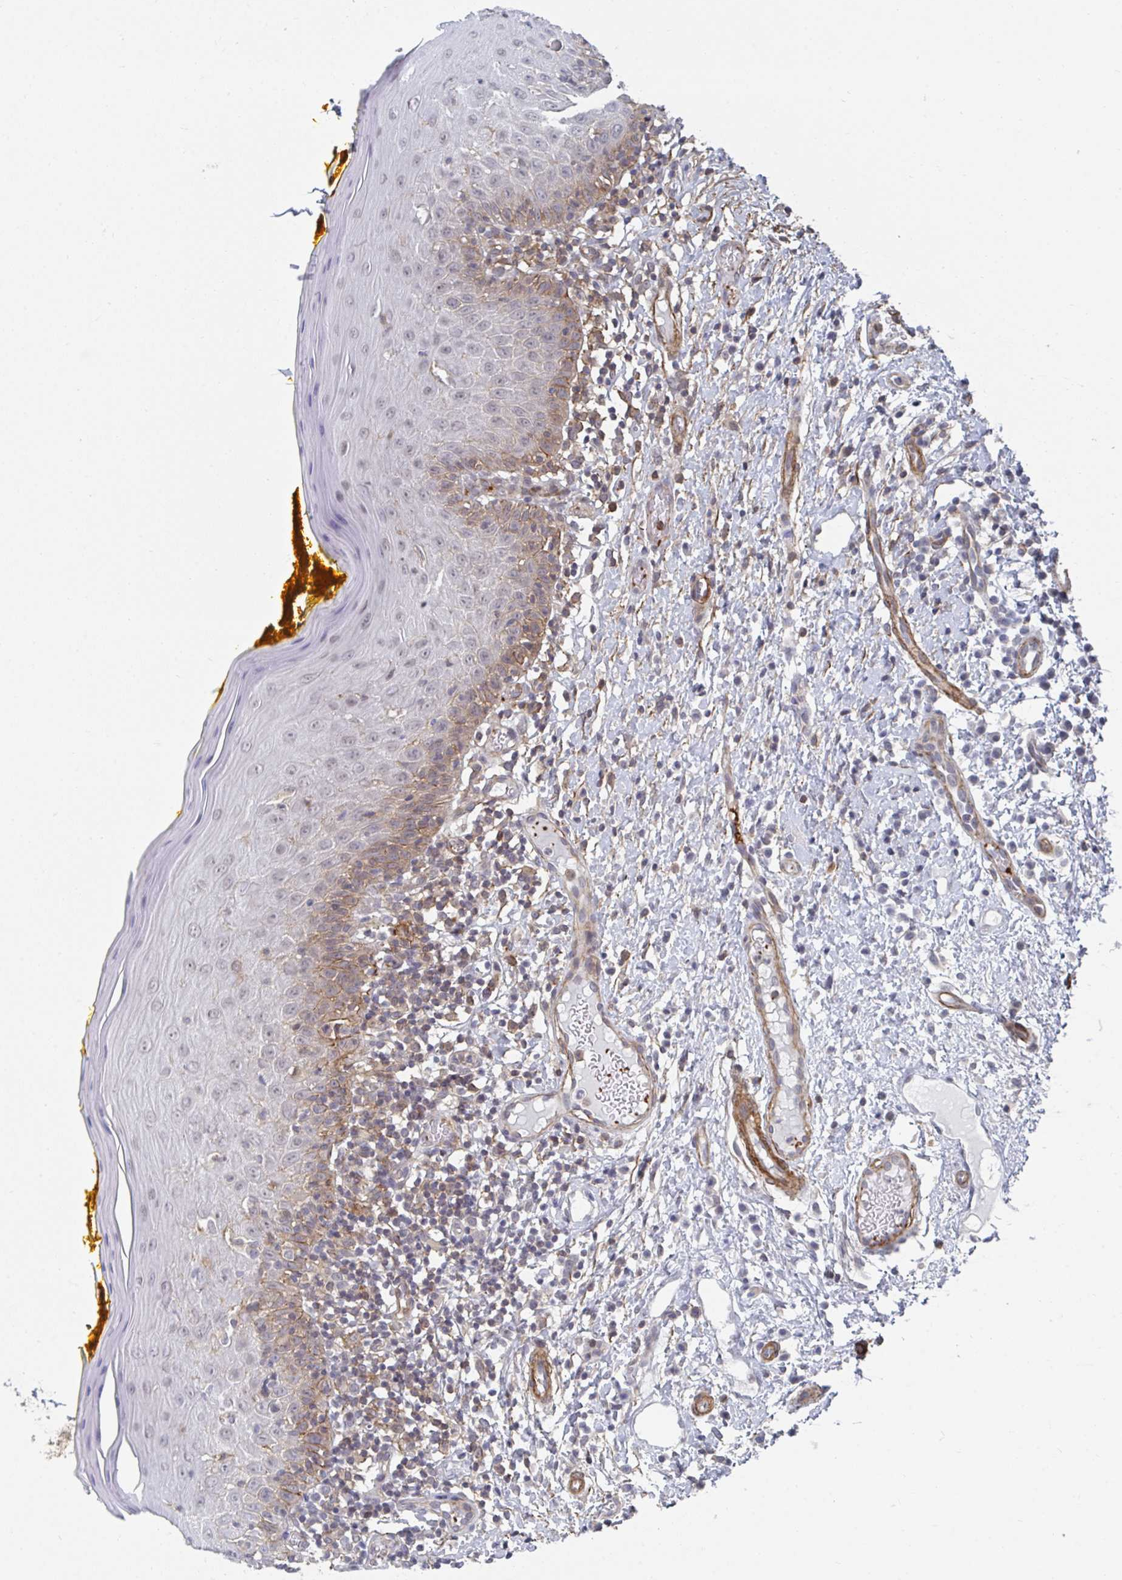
{"staining": {"intensity": "weak", "quantity": "<25%", "location": "cytoplasmic/membranous"}, "tissue": "oral mucosa", "cell_type": "Squamous epithelial cells", "image_type": "normal", "snomed": [{"axis": "morphology", "description": "Normal tissue, NOS"}, {"axis": "topography", "description": "Oral tissue"}, {"axis": "topography", "description": "Tounge, NOS"}], "caption": "The histopathology image reveals no staining of squamous epithelial cells in unremarkable oral mucosa.", "gene": "NEURL4", "patient": {"sex": "female", "age": 58}}